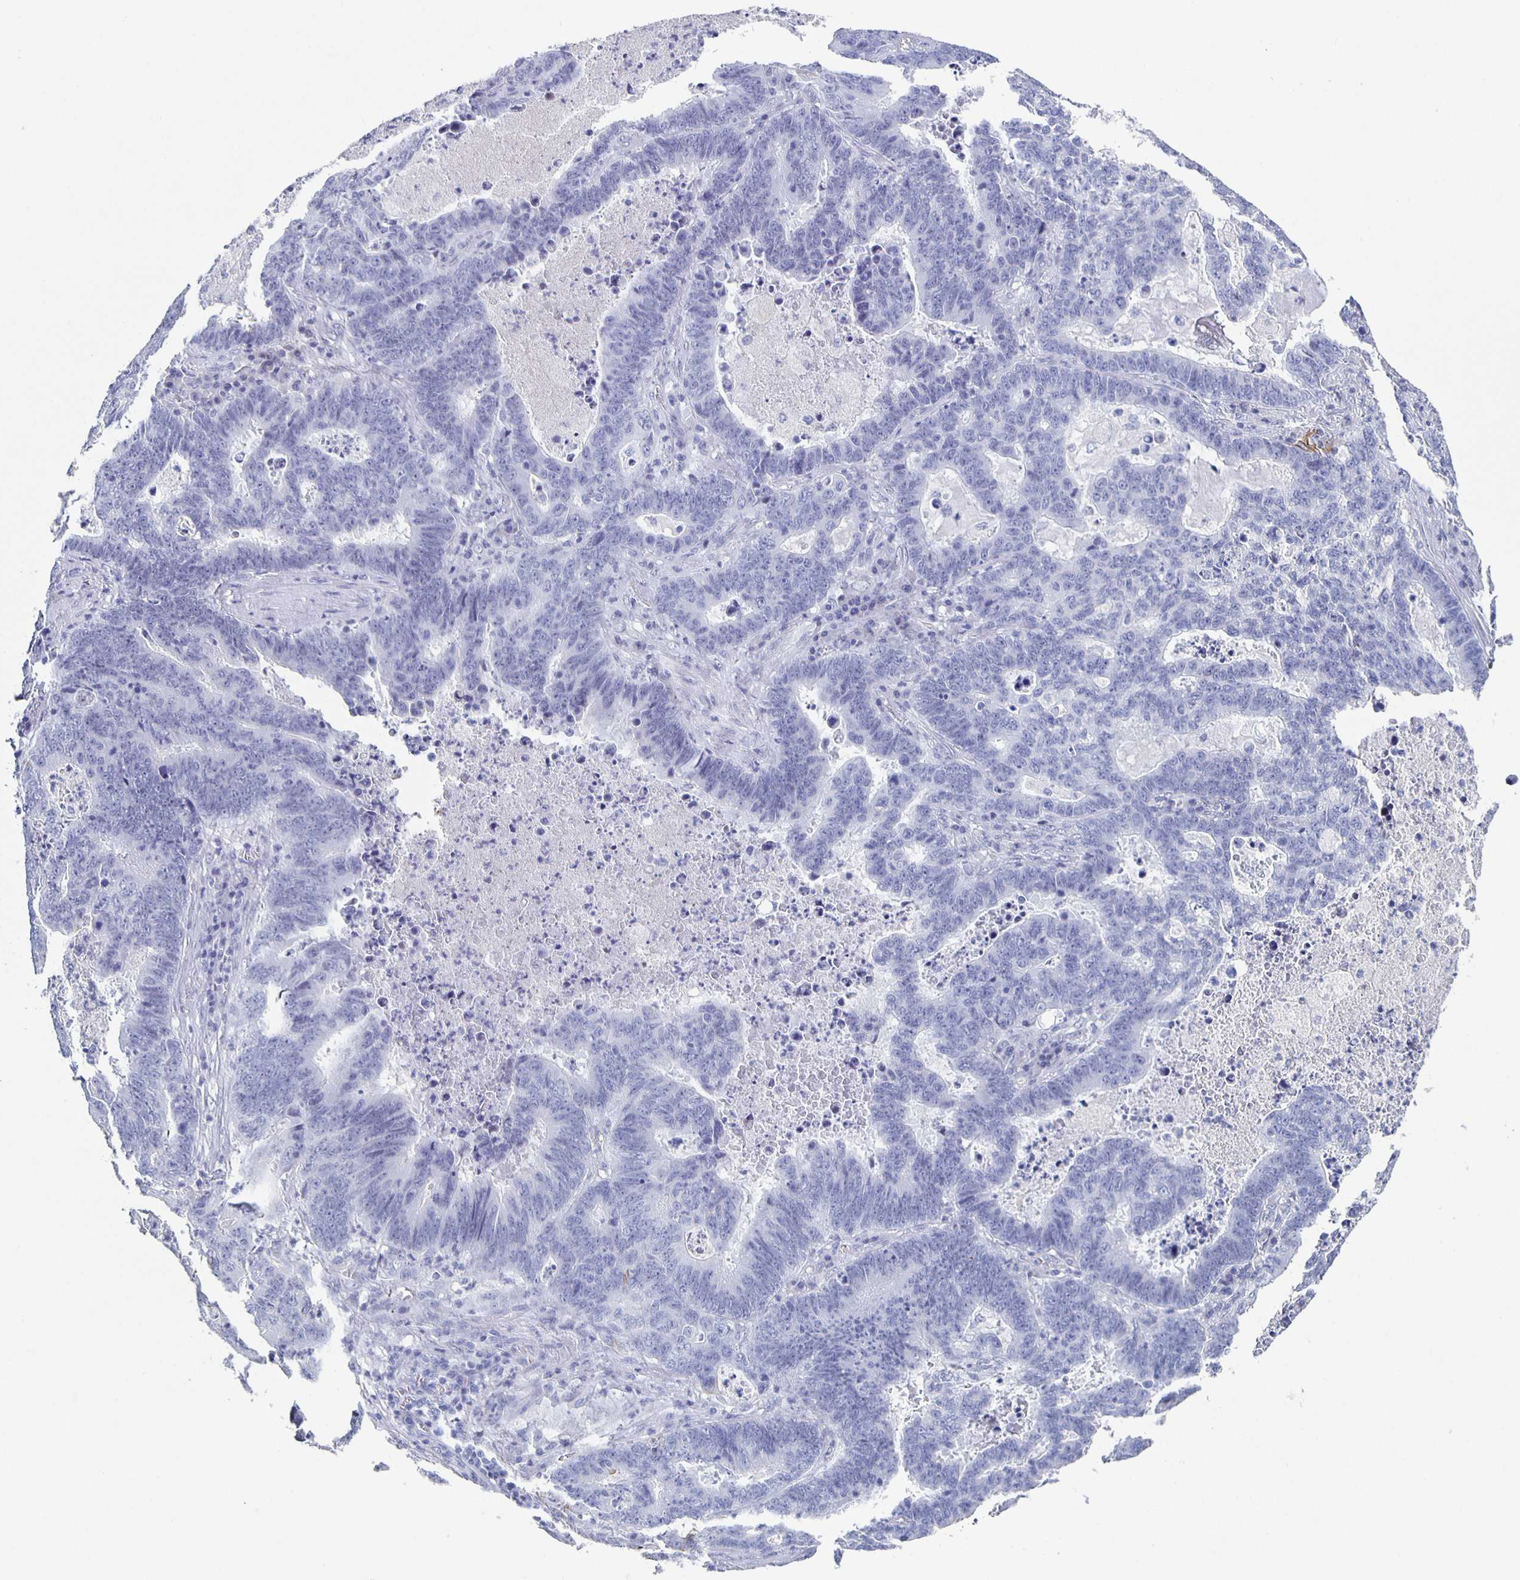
{"staining": {"intensity": "negative", "quantity": "none", "location": "none"}, "tissue": "lung cancer", "cell_type": "Tumor cells", "image_type": "cancer", "snomed": [{"axis": "morphology", "description": "Aneuploidy"}, {"axis": "morphology", "description": "Adenocarcinoma, NOS"}, {"axis": "morphology", "description": "Adenocarcinoma primary or metastatic"}, {"axis": "topography", "description": "Lung"}], "caption": "IHC photomicrograph of neoplastic tissue: lung cancer (adenocarcinoma) stained with DAB displays no significant protein expression in tumor cells. The staining was performed using DAB to visualize the protein expression in brown, while the nuclei were stained in blue with hematoxylin (Magnification: 20x).", "gene": "CCDC17", "patient": {"sex": "female", "age": 75}}